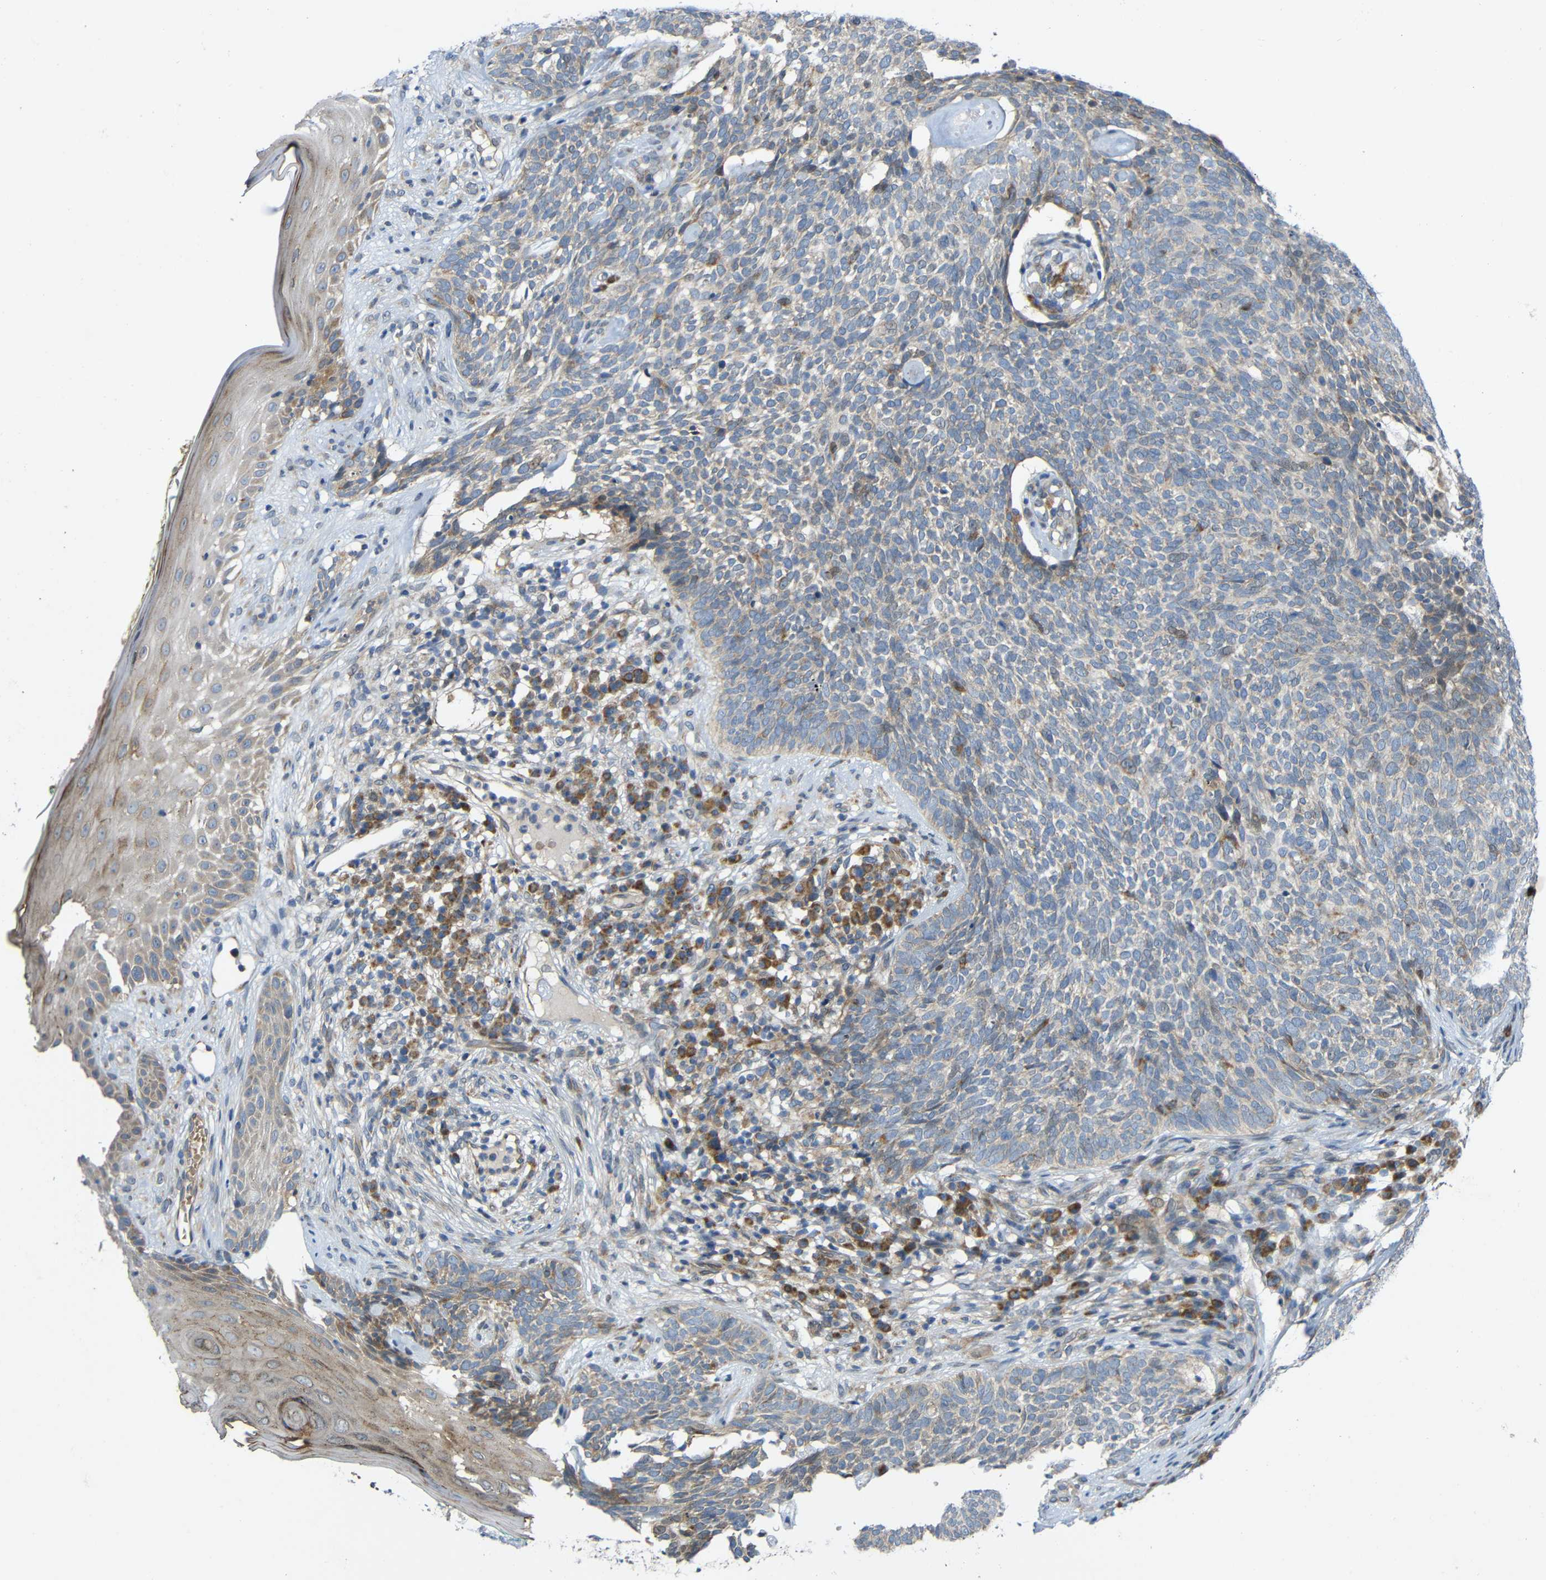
{"staining": {"intensity": "weak", "quantity": "25%-75%", "location": "cytoplasmic/membranous"}, "tissue": "skin cancer", "cell_type": "Tumor cells", "image_type": "cancer", "snomed": [{"axis": "morphology", "description": "Basal cell carcinoma"}, {"axis": "topography", "description": "Skin"}], "caption": "The immunohistochemical stain labels weak cytoplasmic/membranous staining in tumor cells of skin cancer tissue.", "gene": "TMEM25", "patient": {"sex": "female", "age": 84}}